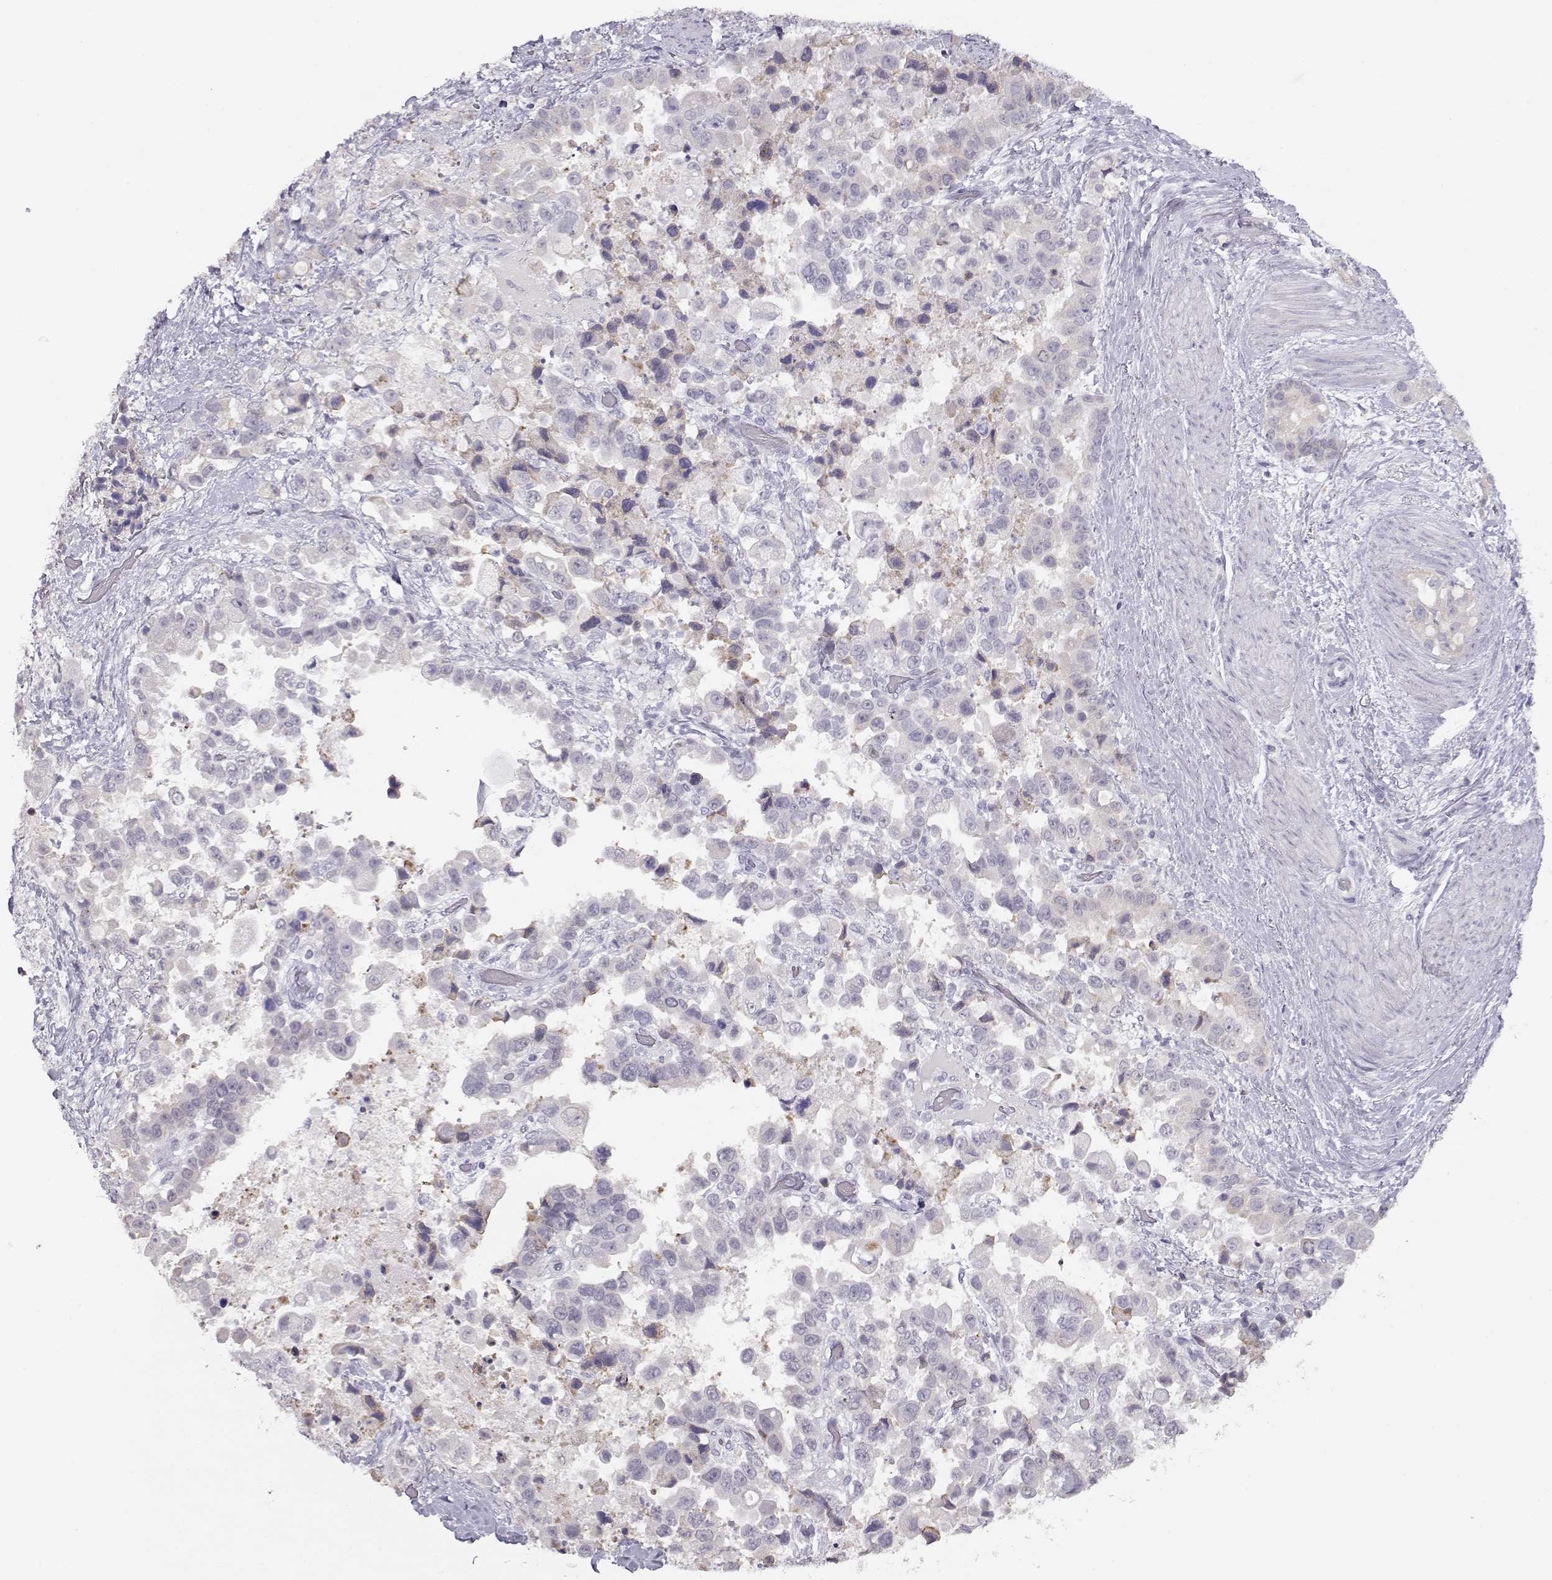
{"staining": {"intensity": "negative", "quantity": "none", "location": "none"}, "tissue": "stomach cancer", "cell_type": "Tumor cells", "image_type": "cancer", "snomed": [{"axis": "morphology", "description": "Adenocarcinoma, NOS"}, {"axis": "topography", "description": "Stomach"}], "caption": "Histopathology image shows no significant protein staining in tumor cells of stomach cancer.", "gene": "IMPG1", "patient": {"sex": "male", "age": 59}}